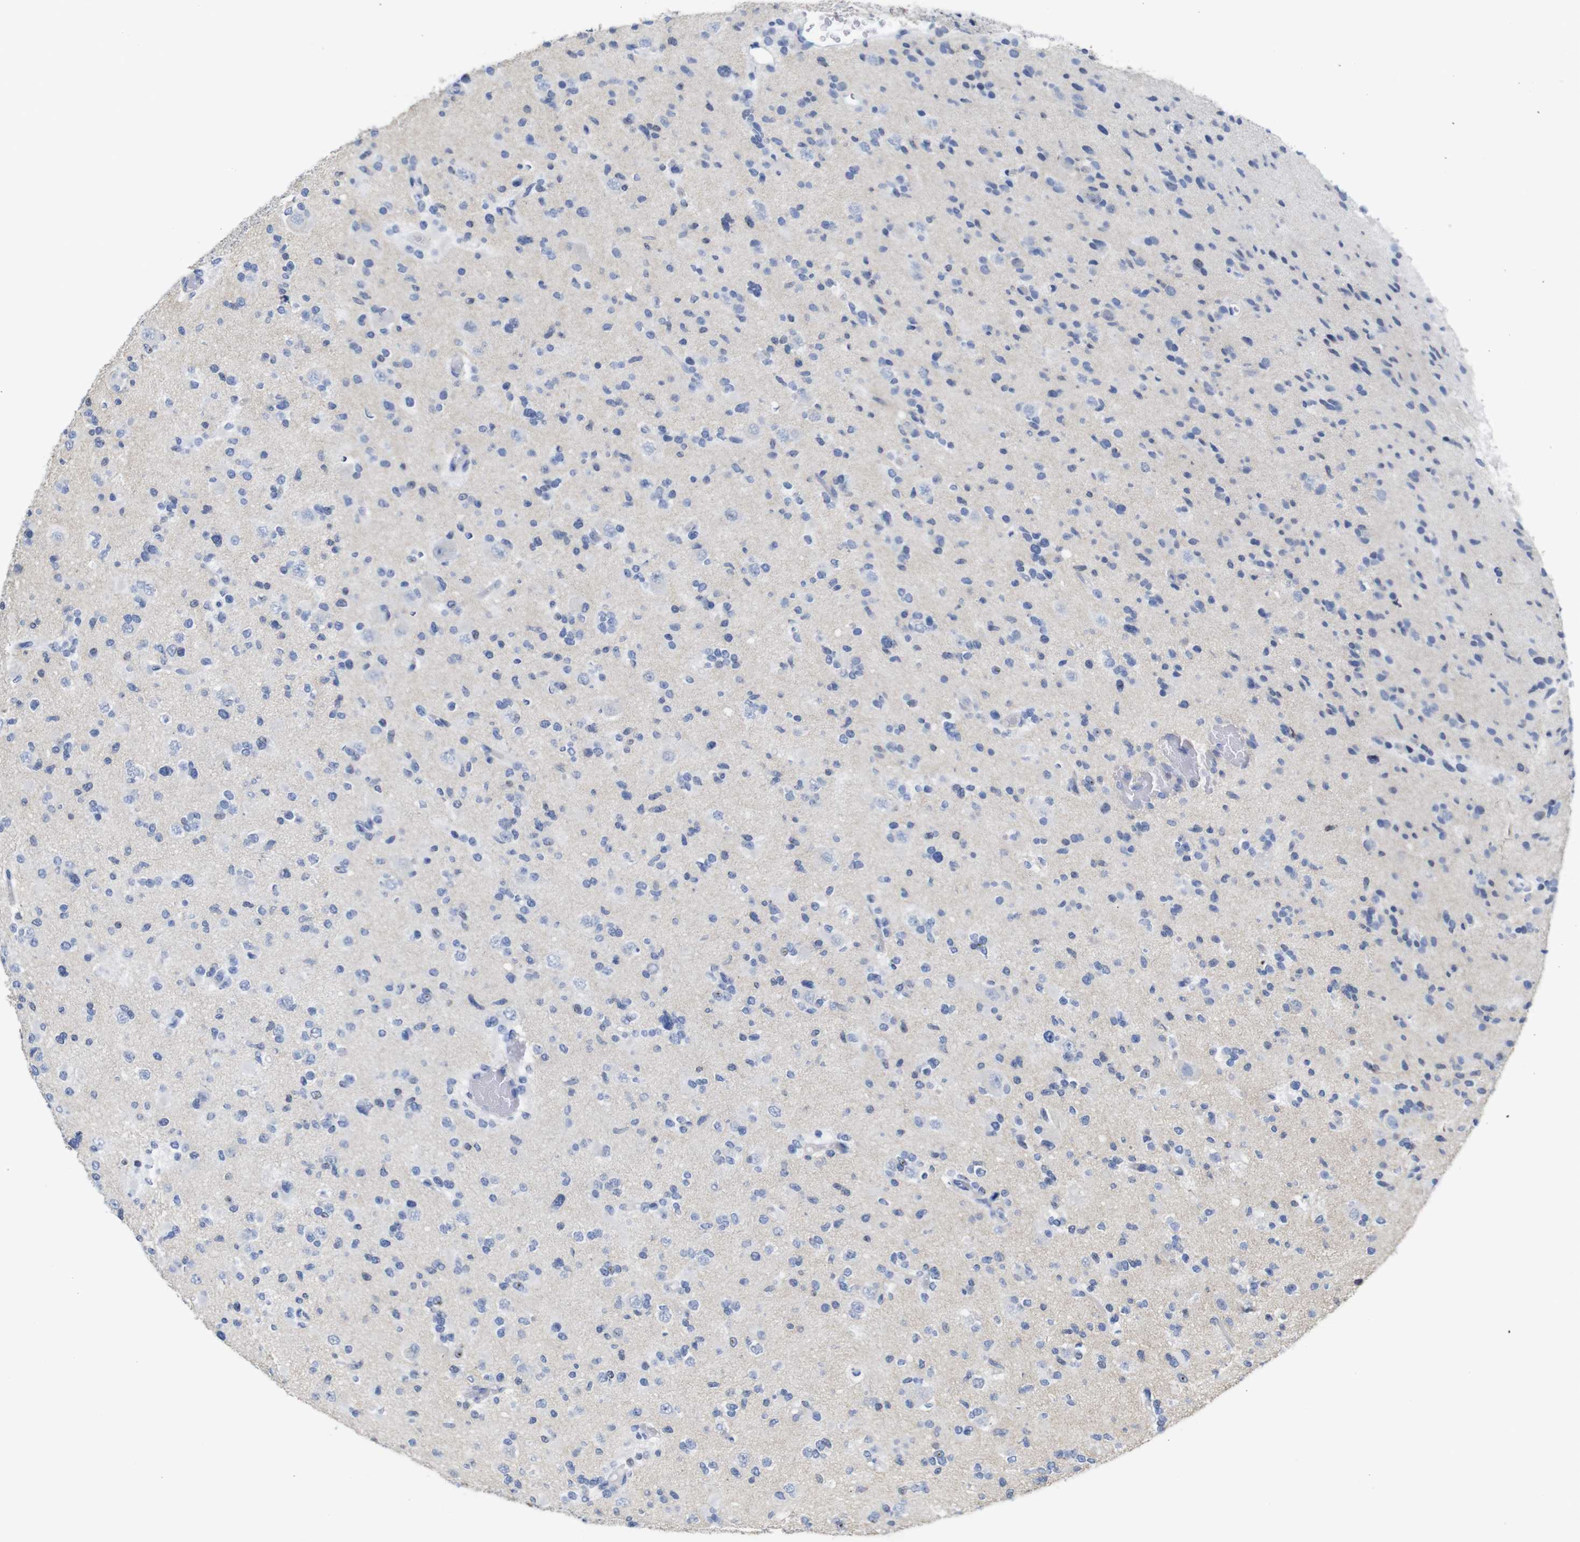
{"staining": {"intensity": "negative", "quantity": "none", "location": "none"}, "tissue": "glioma", "cell_type": "Tumor cells", "image_type": "cancer", "snomed": [{"axis": "morphology", "description": "Glioma, malignant, Low grade"}, {"axis": "topography", "description": "Brain"}], "caption": "Tumor cells are negative for brown protein staining in glioma.", "gene": "TCEAL9", "patient": {"sex": "female", "age": 22}}